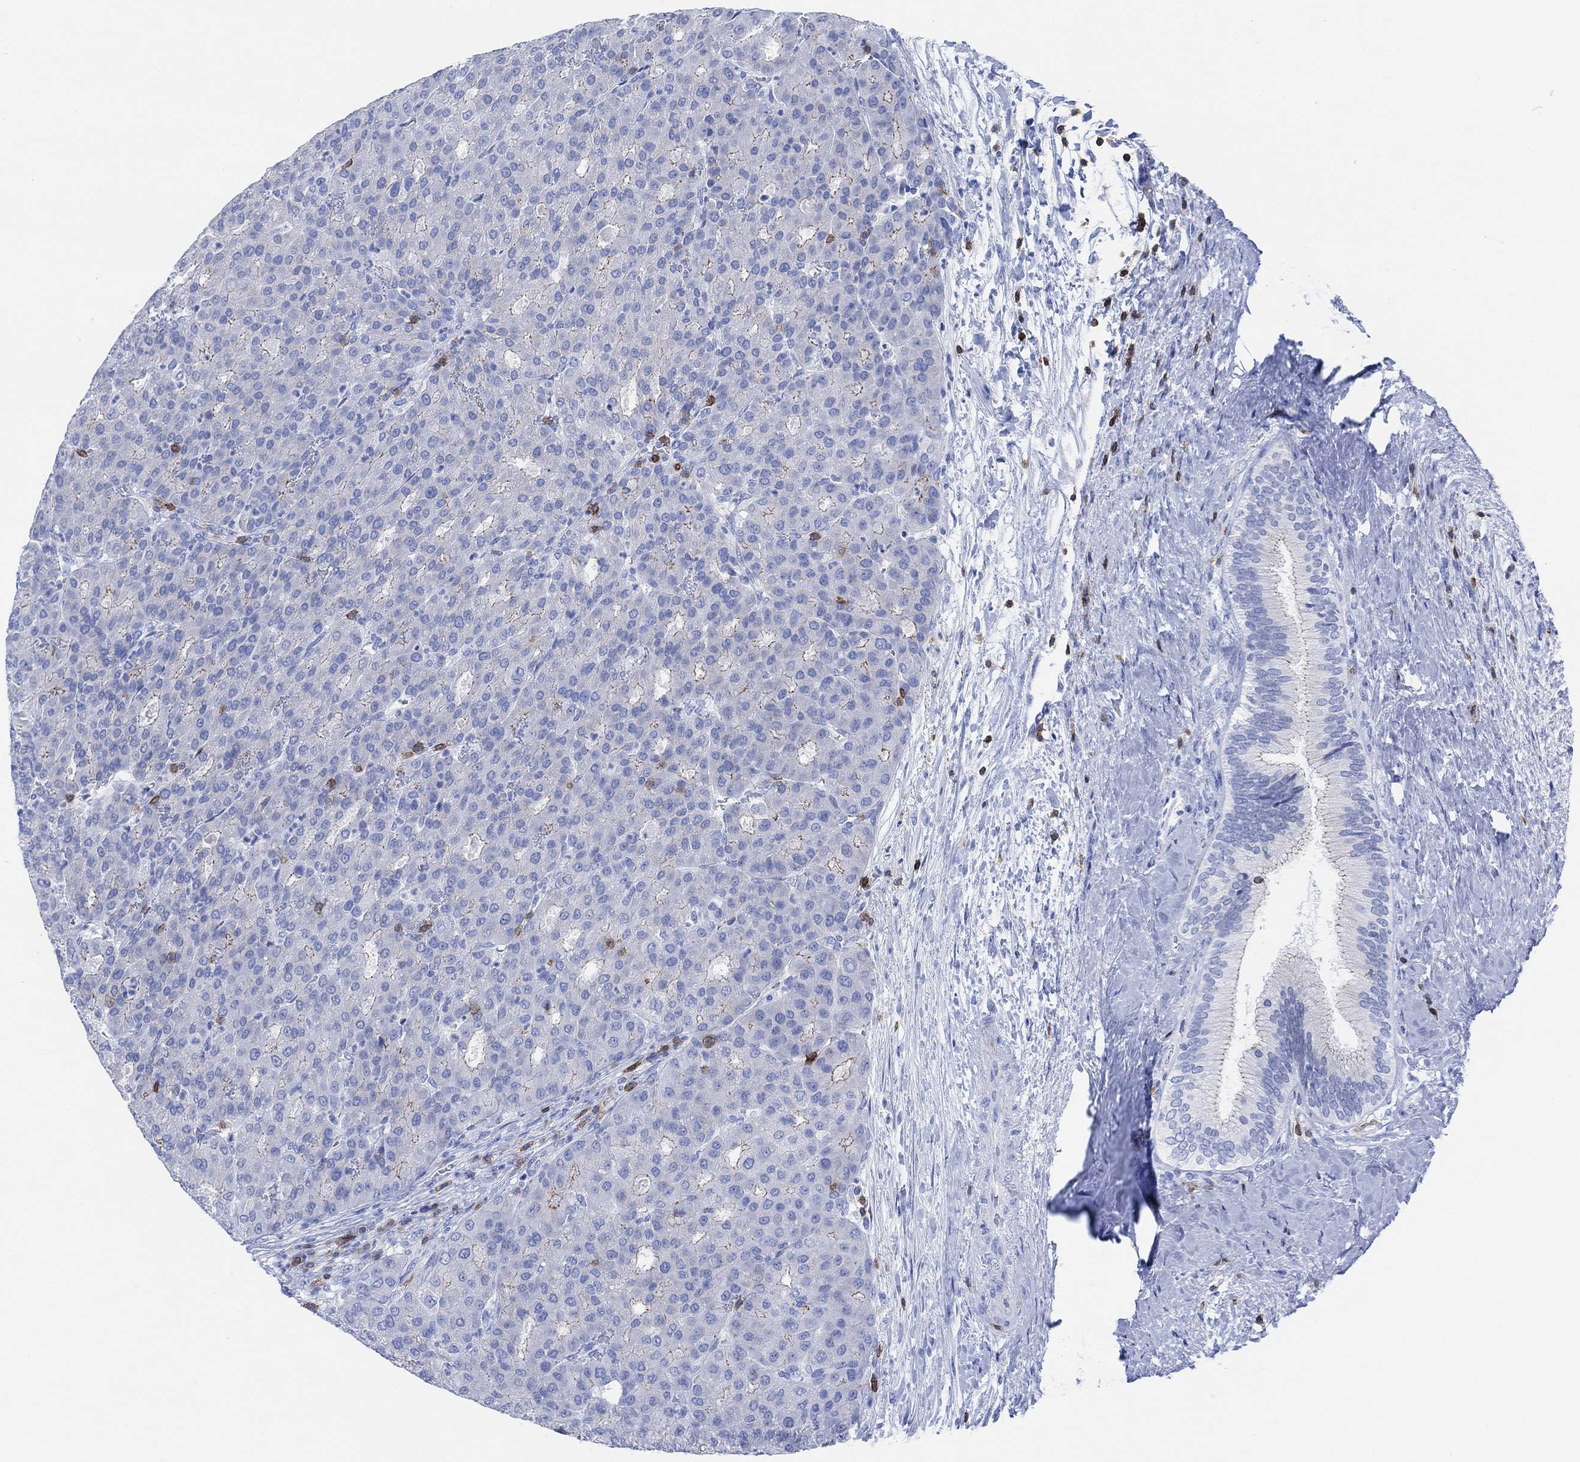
{"staining": {"intensity": "weak", "quantity": "<25%", "location": "cytoplasmic/membranous"}, "tissue": "liver cancer", "cell_type": "Tumor cells", "image_type": "cancer", "snomed": [{"axis": "morphology", "description": "Carcinoma, Hepatocellular, NOS"}, {"axis": "topography", "description": "Liver"}], "caption": "Tumor cells are negative for brown protein staining in liver cancer (hepatocellular carcinoma). The staining was performed using DAB (3,3'-diaminobenzidine) to visualize the protein expression in brown, while the nuclei were stained in blue with hematoxylin (Magnification: 20x).", "gene": "GPR65", "patient": {"sex": "male", "age": 65}}